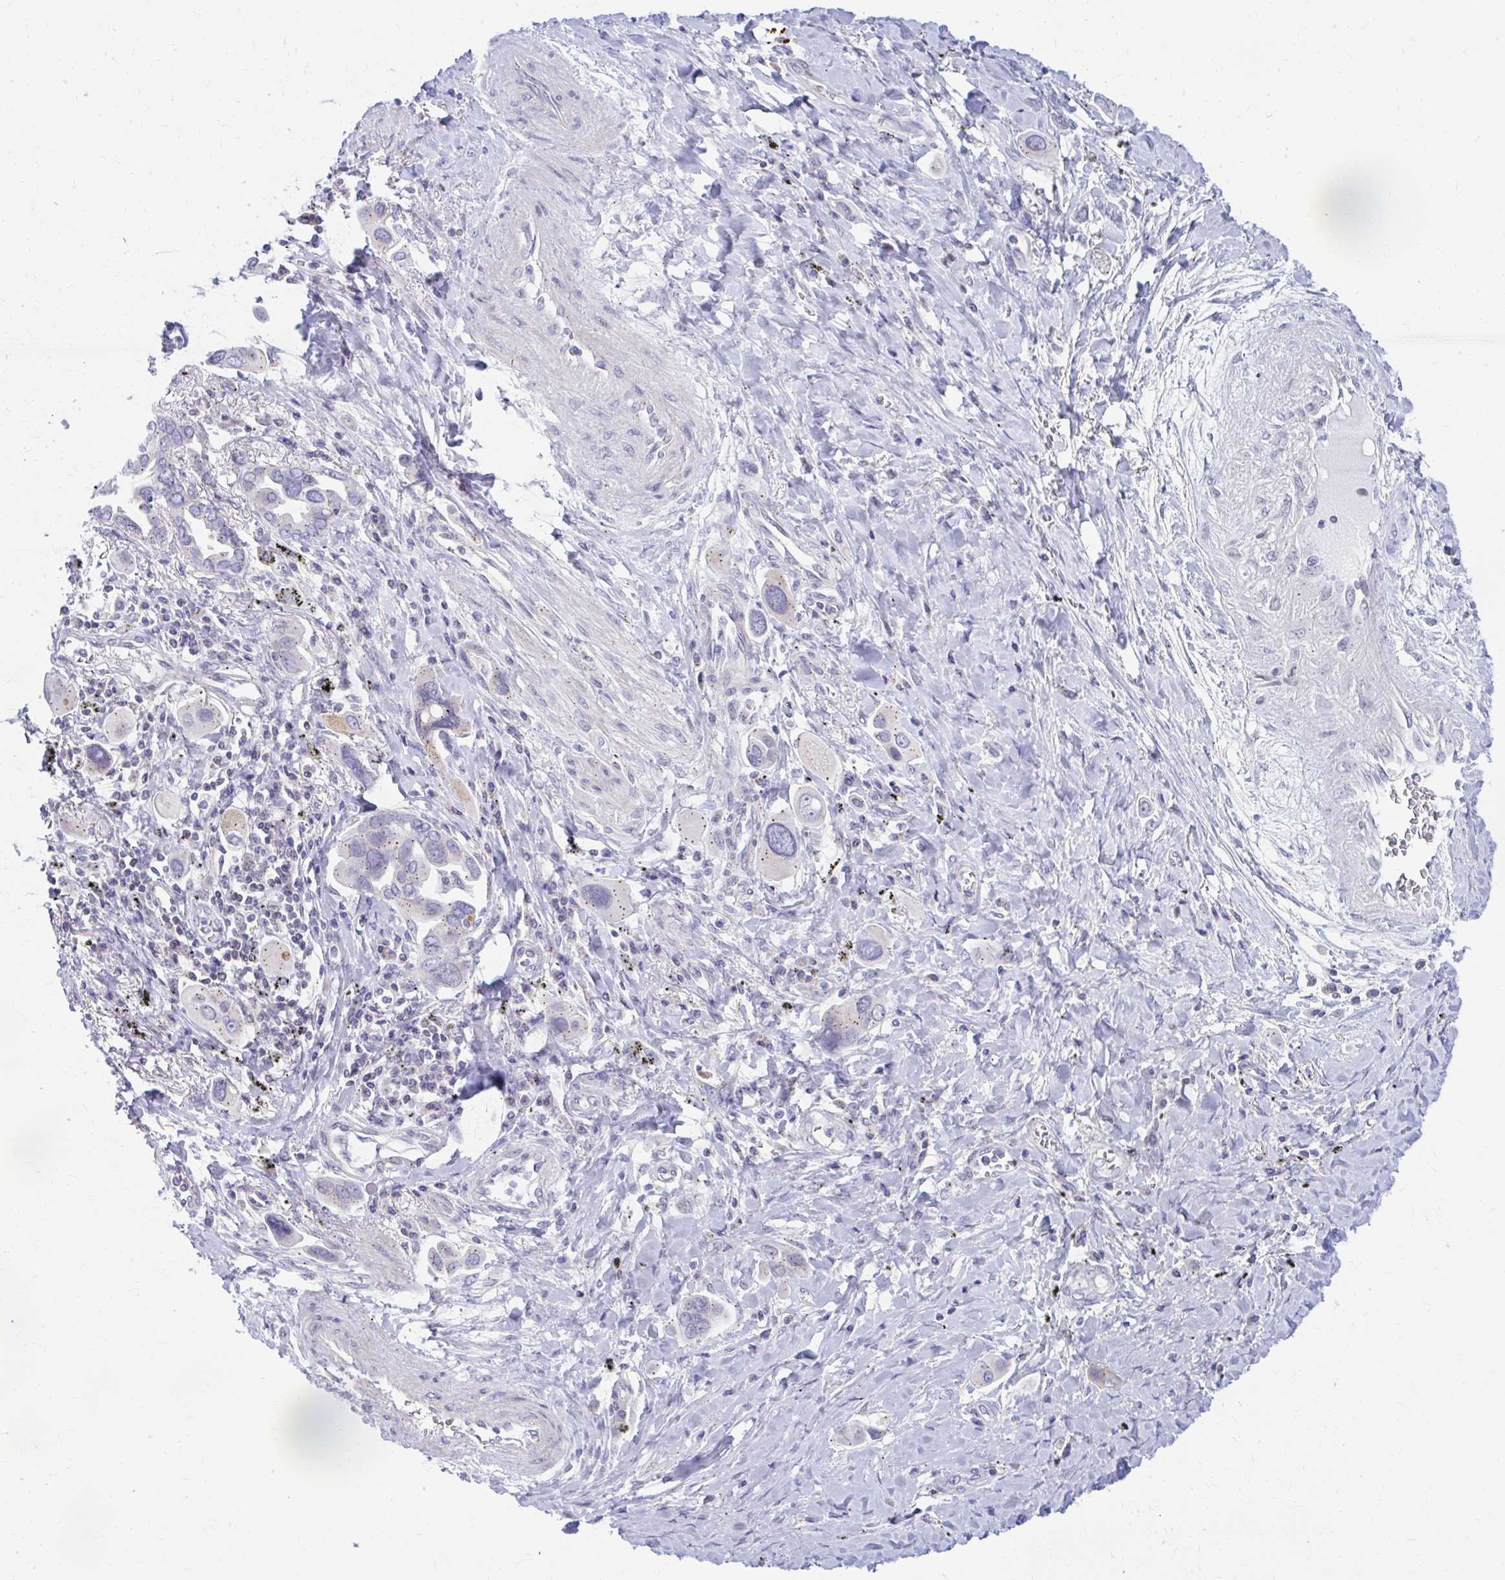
{"staining": {"intensity": "moderate", "quantity": "<25%", "location": "cytoplasmic/membranous"}, "tissue": "lung cancer", "cell_type": "Tumor cells", "image_type": "cancer", "snomed": [{"axis": "morphology", "description": "Adenocarcinoma, NOS"}, {"axis": "topography", "description": "Lung"}], "caption": "There is low levels of moderate cytoplasmic/membranous expression in tumor cells of lung adenocarcinoma, as demonstrated by immunohistochemical staining (brown color).", "gene": "RADIL", "patient": {"sex": "male", "age": 76}}